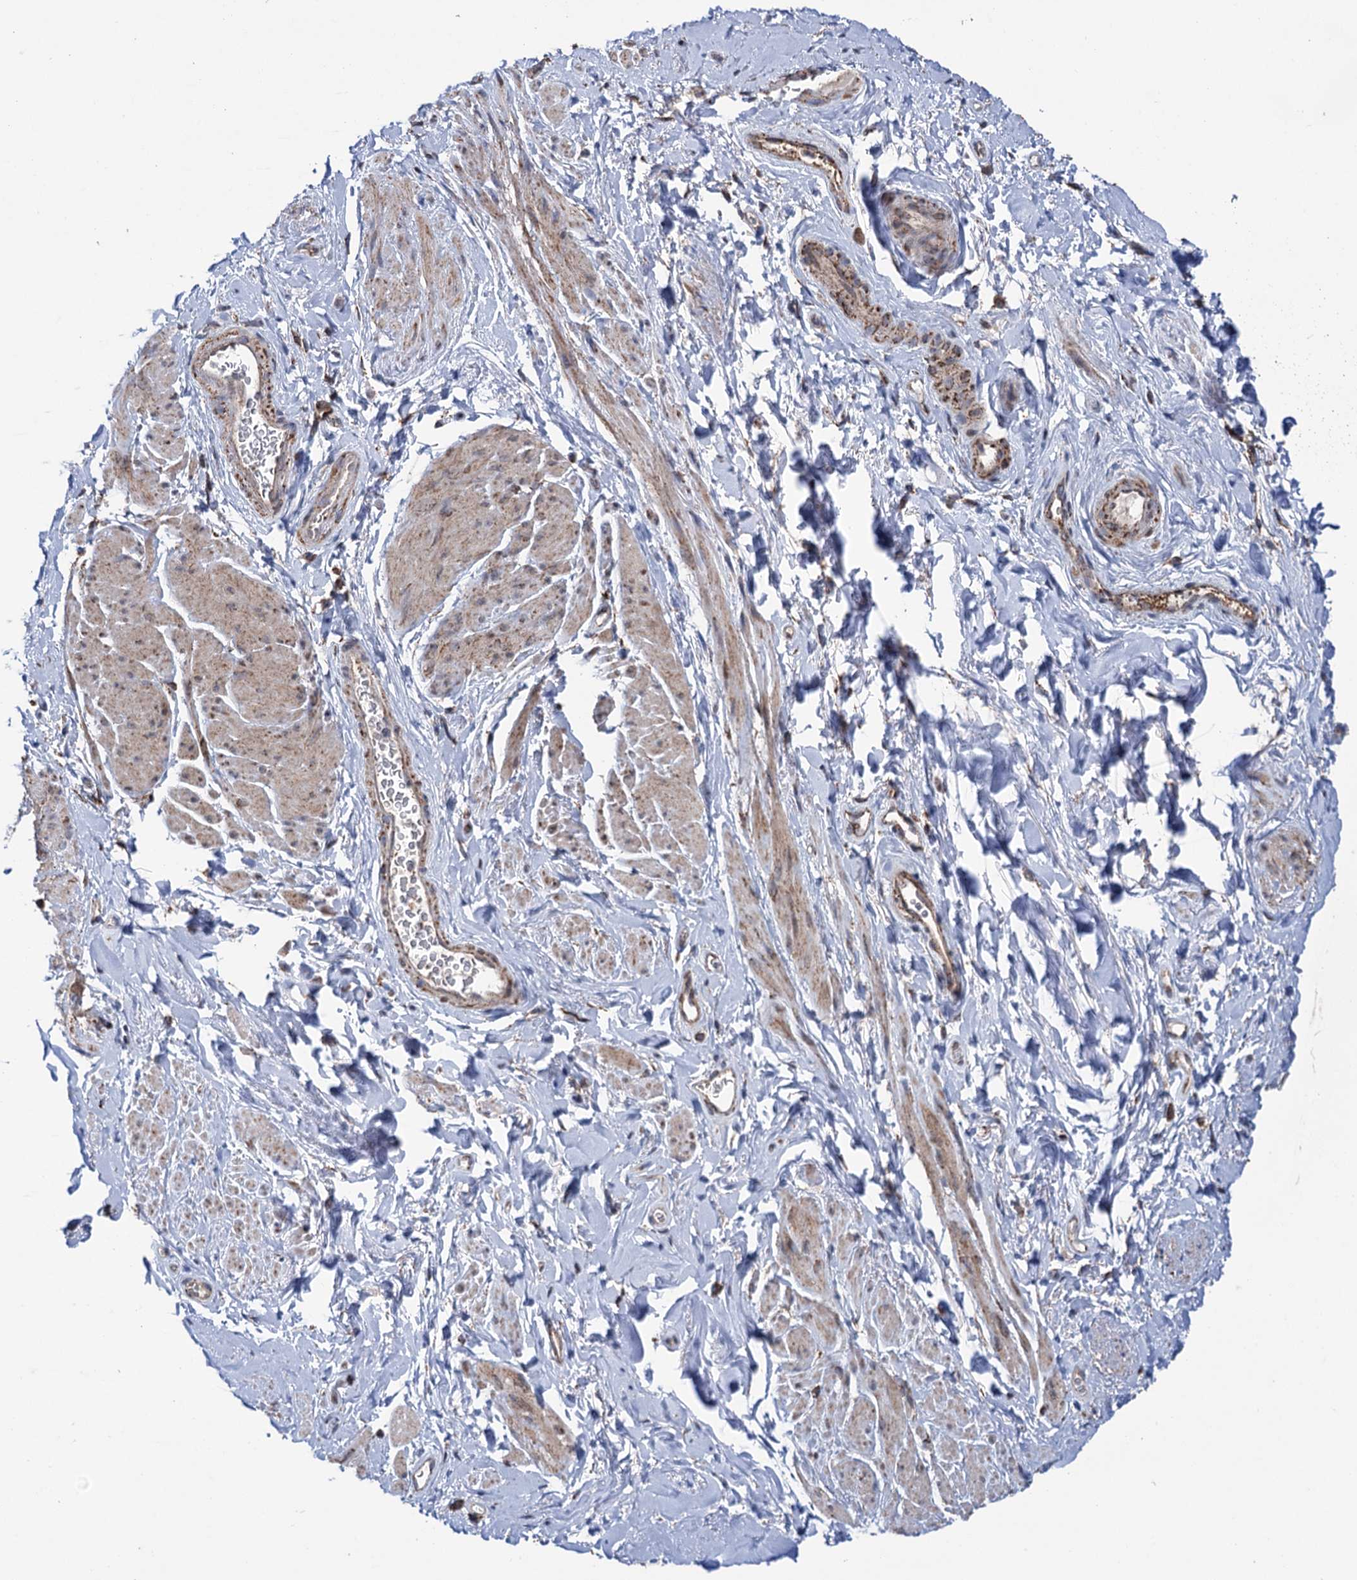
{"staining": {"intensity": "moderate", "quantity": "25%-75%", "location": "cytoplasmic/membranous"}, "tissue": "smooth muscle", "cell_type": "Smooth muscle cells", "image_type": "normal", "snomed": [{"axis": "morphology", "description": "Normal tissue, NOS"}, {"axis": "topography", "description": "Smooth muscle"}, {"axis": "topography", "description": "Peripheral nerve tissue"}], "caption": "This histopathology image exhibits IHC staining of normal smooth muscle, with medium moderate cytoplasmic/membranous staining in about 25%-75% of smooth muscle cells.", "gene": "SUCLA2", "patient": {"sex": "male", "age": 69}}